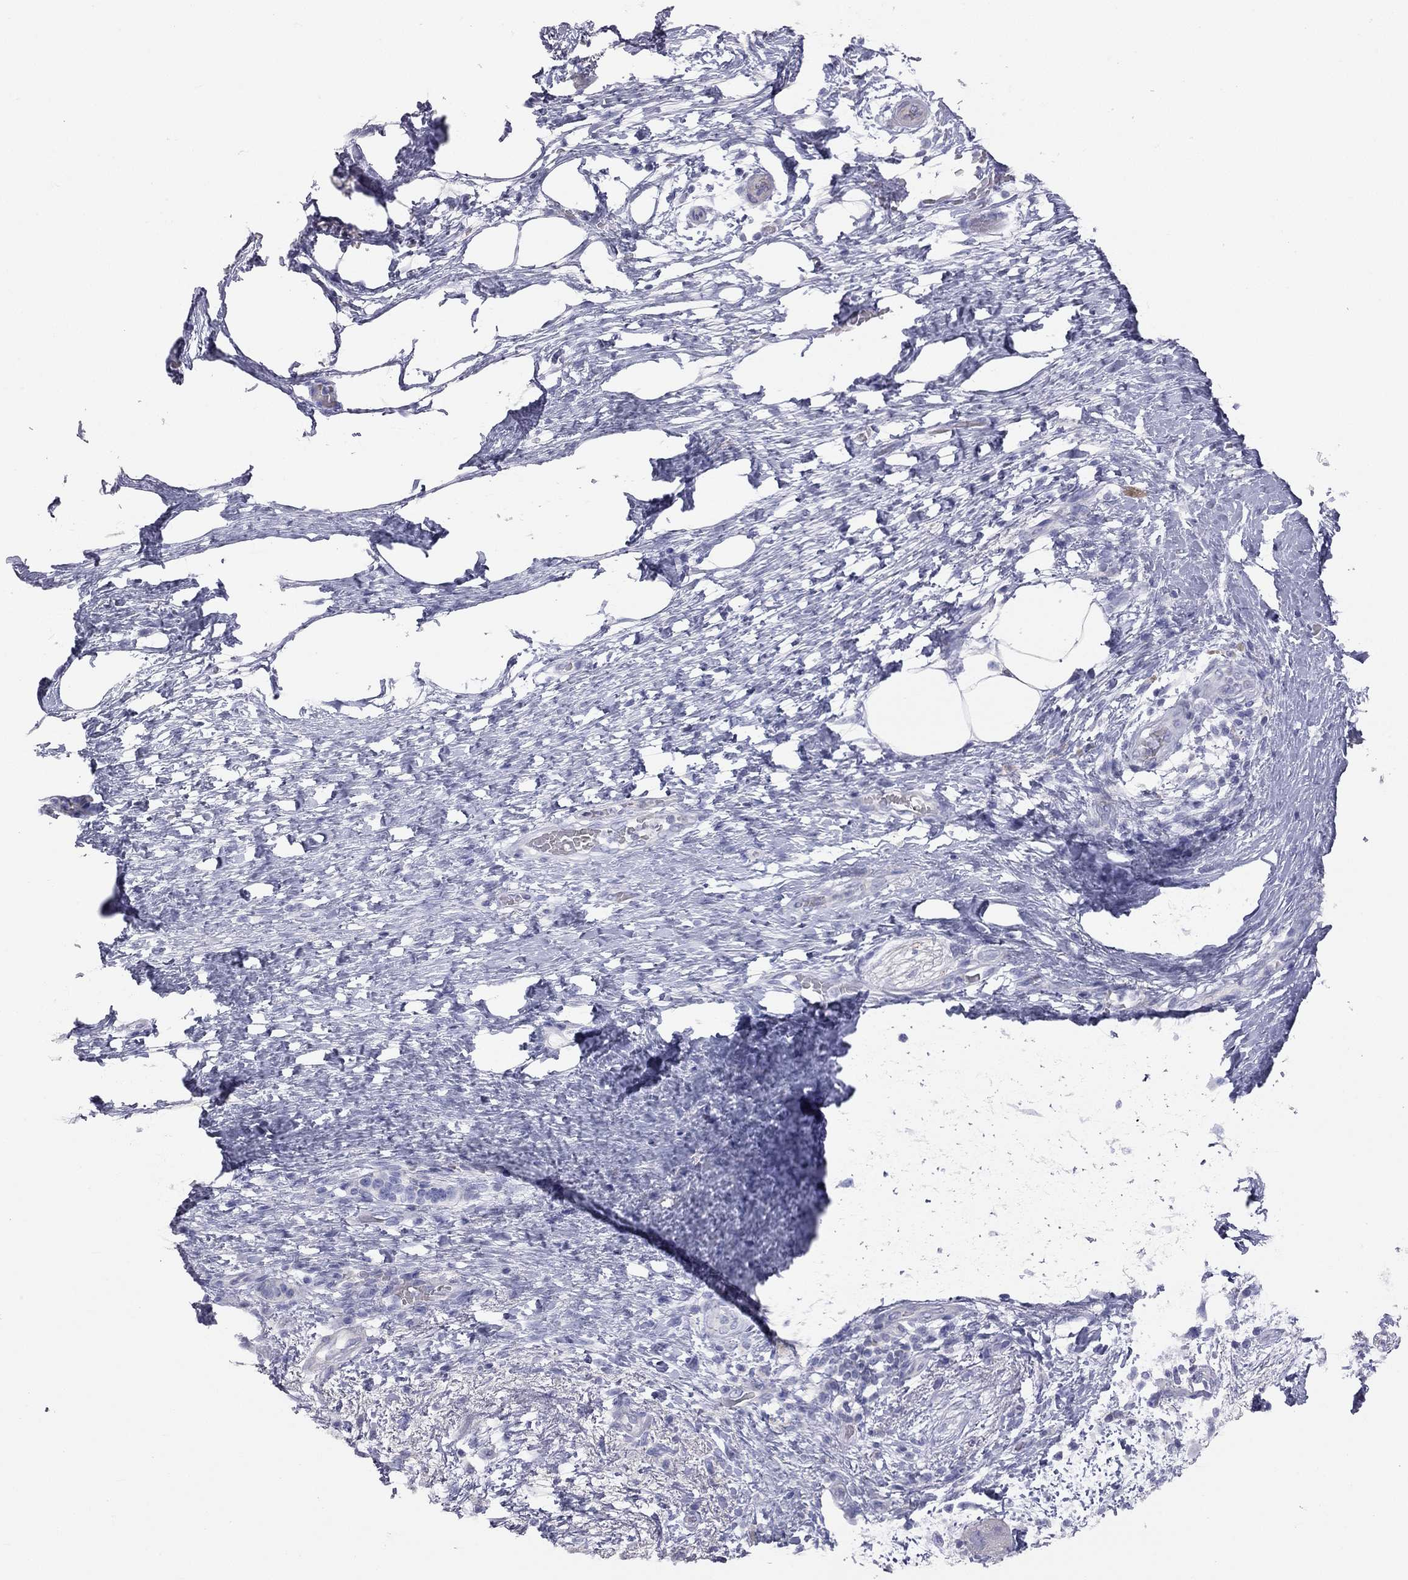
{"staining": {"intensity": "negative", "quantity": "none", "location": "none"}, "tissue": "pancreatic cancer", "cell_type": "Tumor cells", "image_type": "cancer", "snomed": [{"axis": "morphology", "description": "Adenocarcinoma, NOS"}, {"axis": "topography", "description": "Pancreas"}], "caption": "An immunohistochemistry (IHC) photomicrograph of pancreatic cancer (adenocarcinoma) is shown. There is no staining in tumor cells of pancreatic cancer (adenocarcinoma).", "gene": "ADCYAP1", "patient": {"sex": "female", "age": 72}}